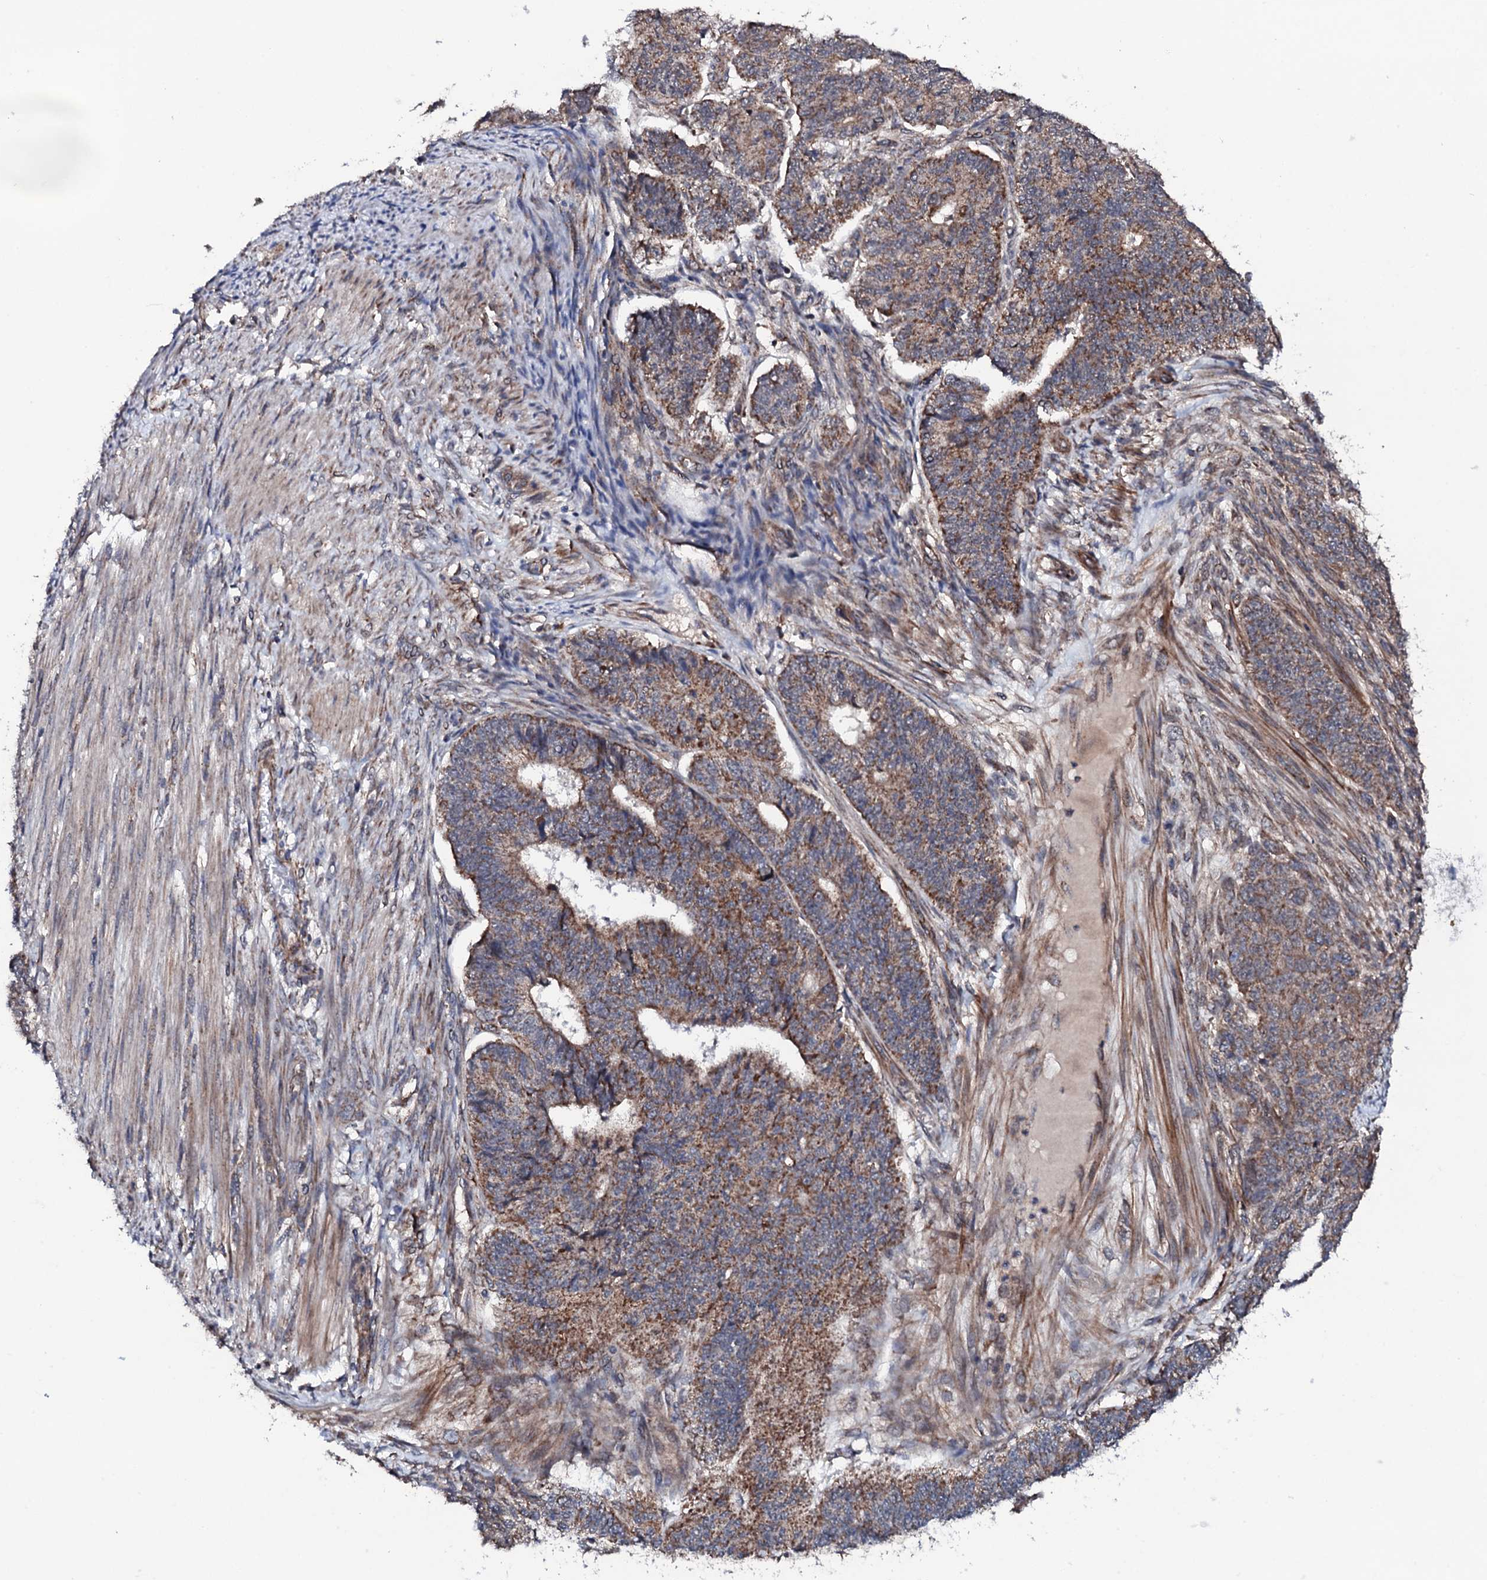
{"staining": {"intensity": "moderate", "quantity": ">75%", "location": "cytoplasmic/membranous"}, "tissue": "endometrial cancer", "cell_type": "Tumor cells", "image_type": "cancer", "snomed": [{"axis": "morphology", "description": "Adenocarcinoma, NOS"}, {"axis": "topography", "description": "Endometrium"}], "caption": "An image showing moderate cytoplasmic/membranous expression in approximately >75% of tumor cells in adenocarcinoma (endometrial), as visualized by brown immunohistochemical staining.", "gene": "MTIF3", "patient": {"sex": "female", "age": 32}}